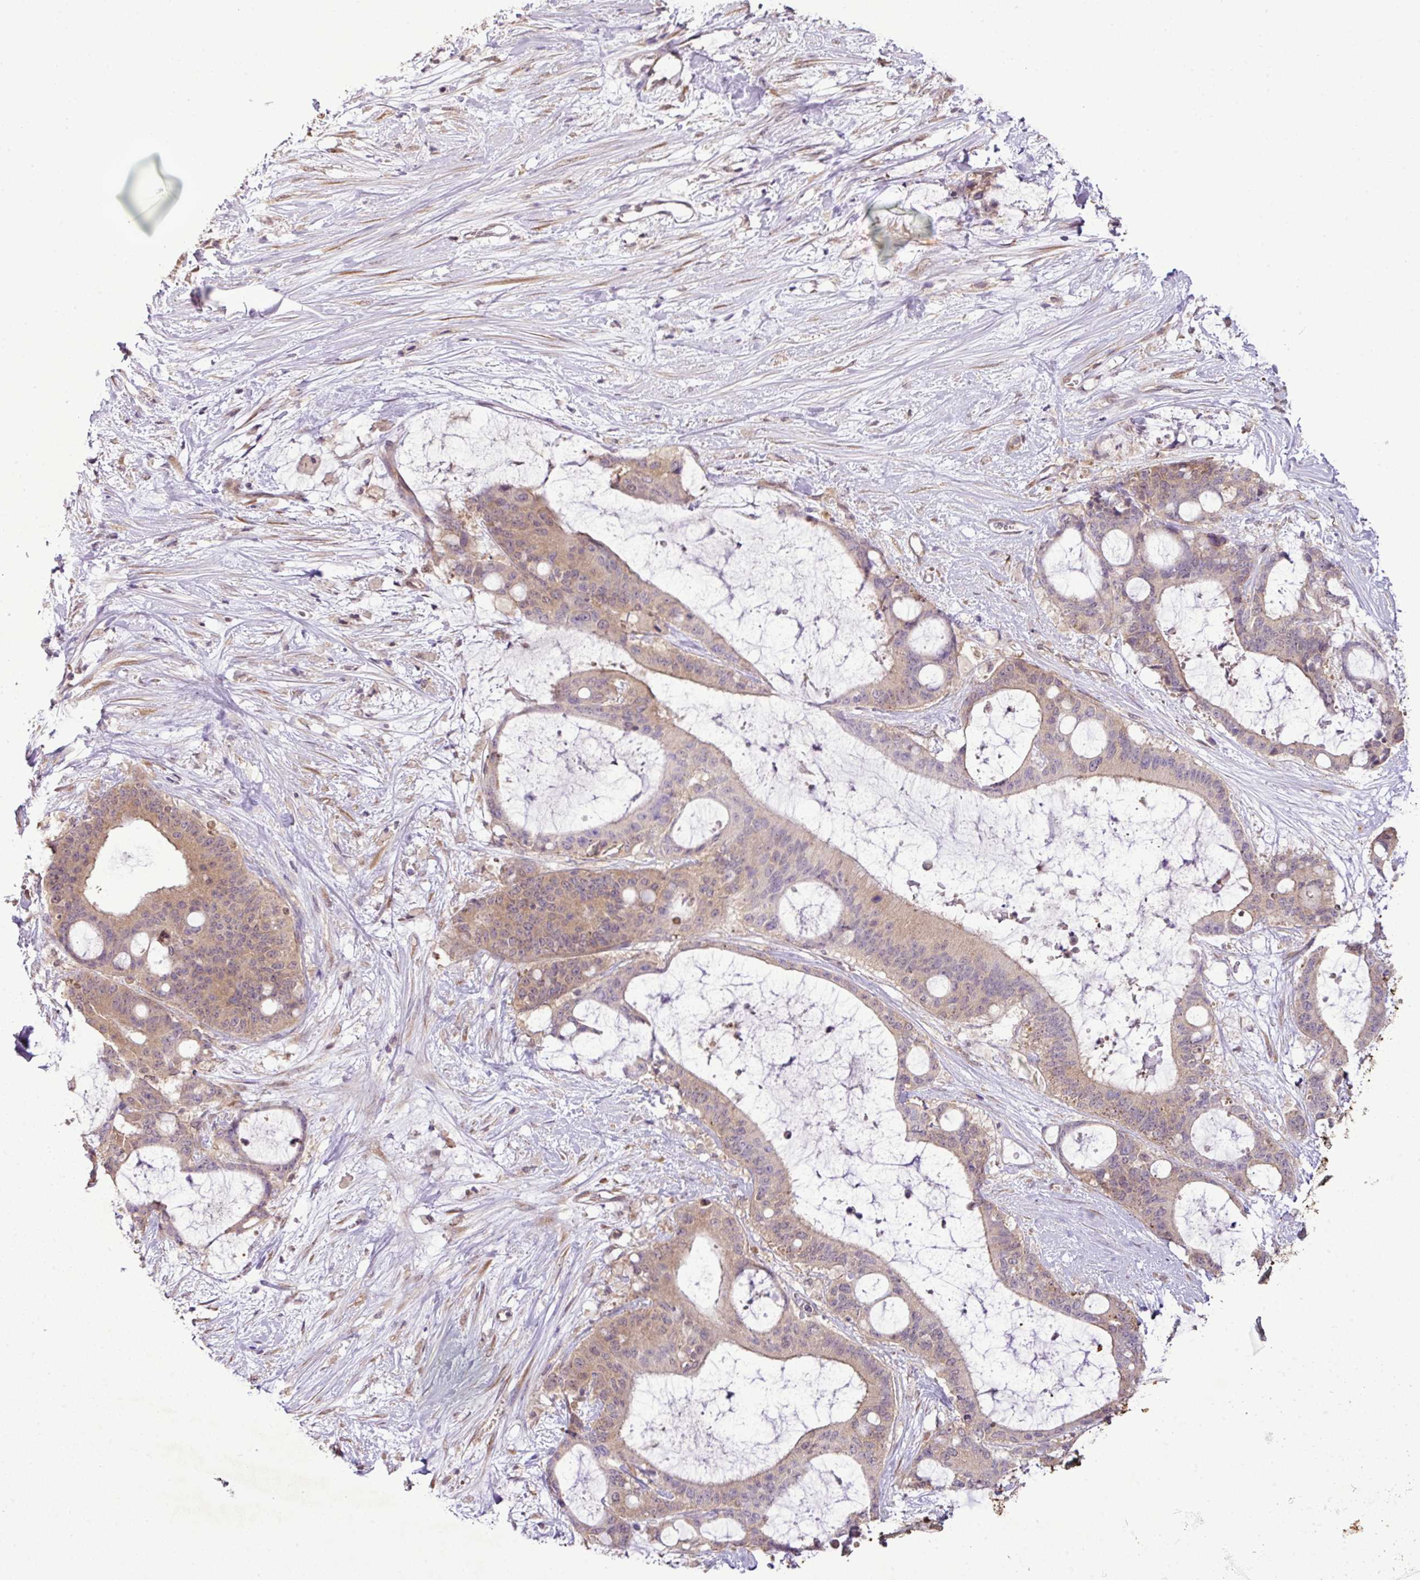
{"staining": {"intensity": "weak", "quantity": "25%-75%", "location": "cytoplasmic/membranous"}, "tissue": "liver cancer", "cell_type": "Tumor cells", "image_type": "cancer", "snomed": [{"axis": "morphology", "description": "Normal tissue, NOS"}, {"axis": "morphology", "description": "Cholangiocarcinoma"}, {"axis": "topography", "description": "Liver"}, {"axis": "topography", "description": "Peripheral nerve tissue"}], "caption": "This micrograph demonstrates immunohistochemistry (IHC) staining of human liver cancer (cholangiocarcinoma), with low weak cytoplasmic/membranous expression in approximately 25%-75% of tumor cells.", "gene": "DNAAF4", "patient": {"sex": "female", "age": 73}}